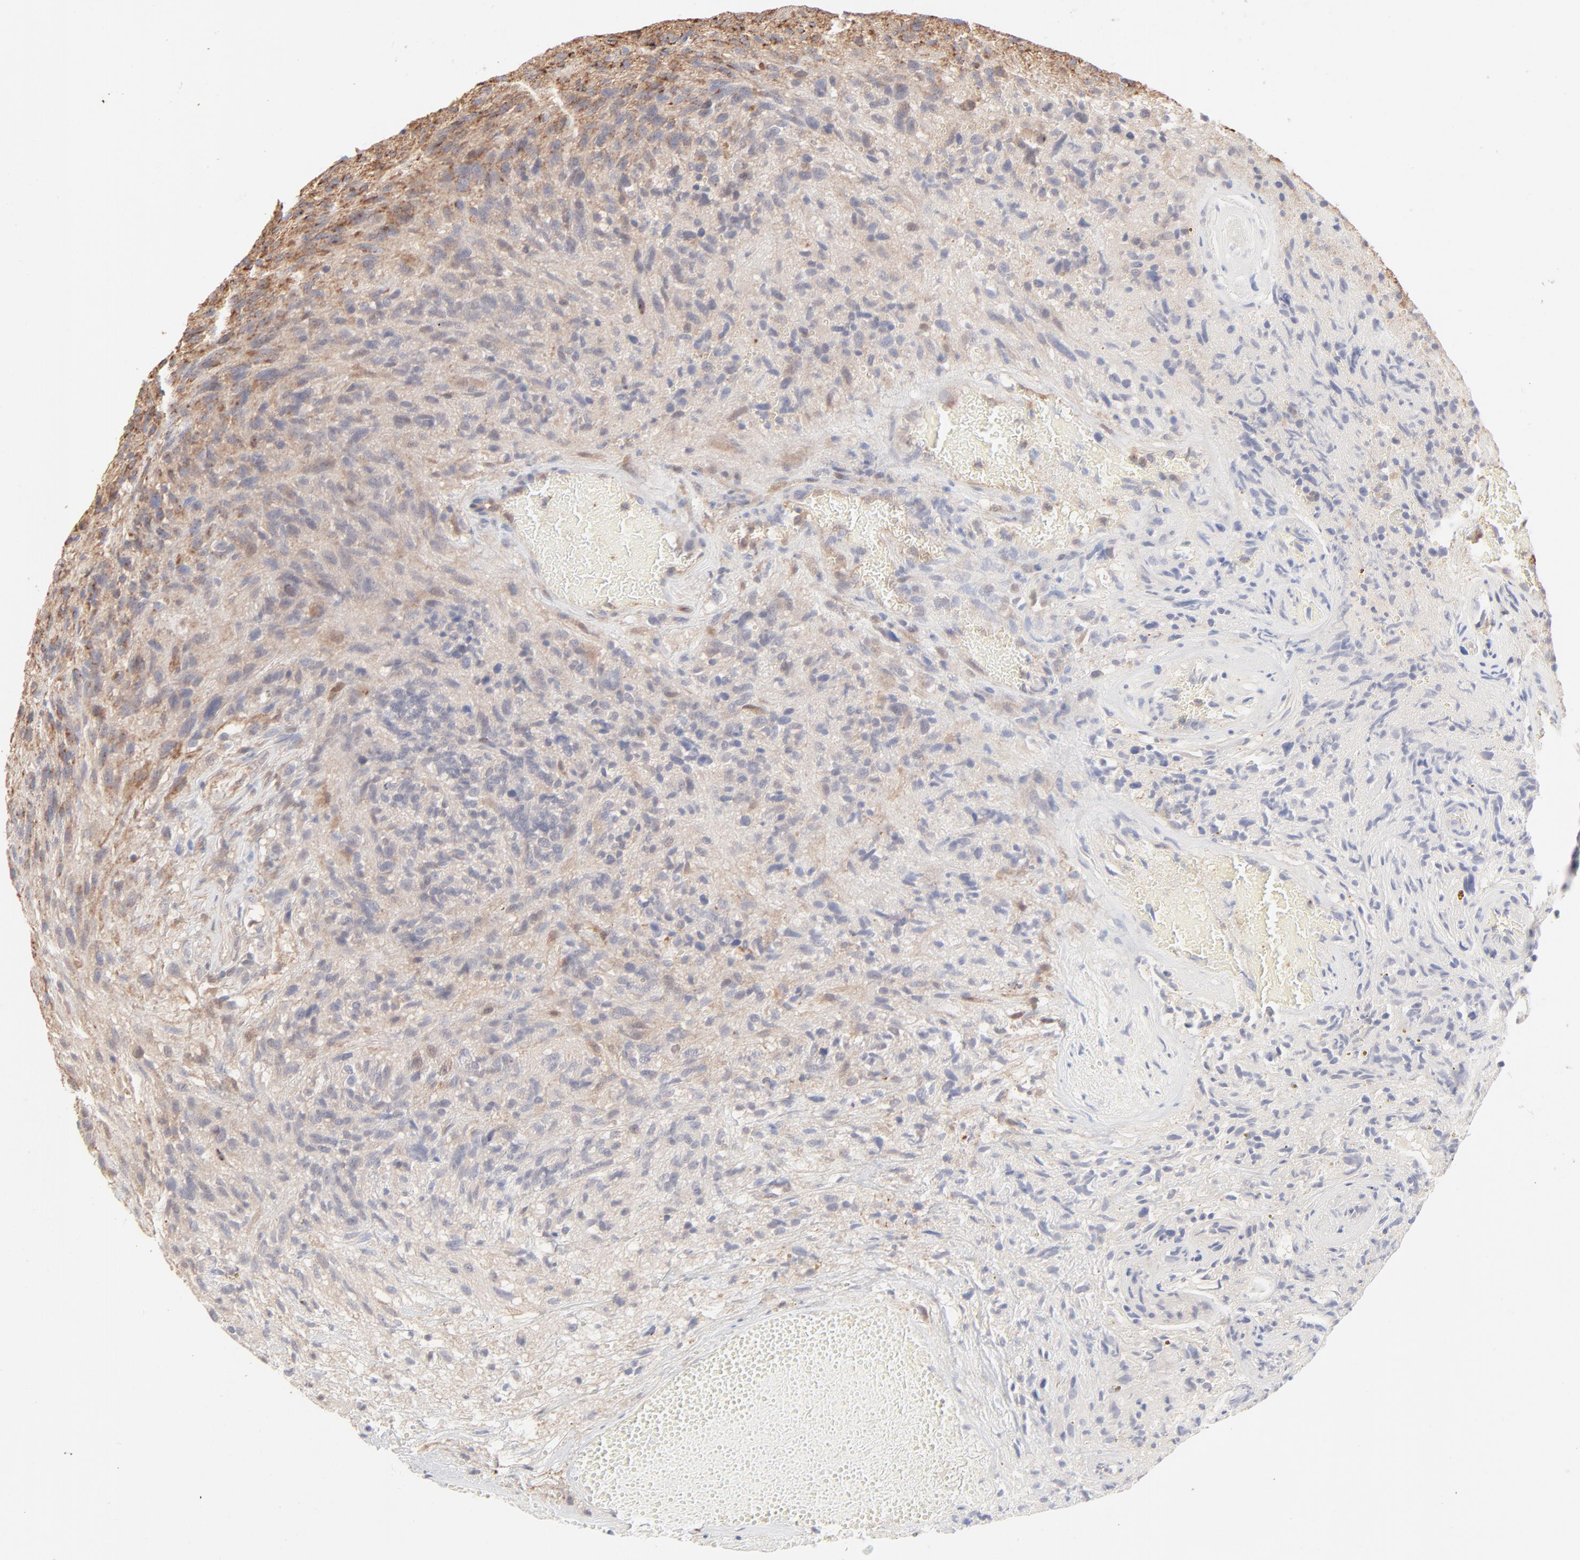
{"staining": {"intensity": "moderate", "quantity": "<25%", "location": "cytoplasmic/membranous"}, "tissue": "glioma", "cell_type": "Tumor cells", "image_type": "cancer", "snomed": [{"axis": "morphology", "description": "Normal tissue, NOS"}, {"axis": "morphology", "description": "Glioma, malignant, High grade"}, {"axis": "topography", "description": "Cerebral cortex"}], "caption": "Moderate cytoplasmic/membranous expression is seen in about <25% of tumor cells in malignant glioma (high-grade). (DAB = brown stain, brightfield microscopy at high magnification).", "gene": "CLTB", "patient": {"sex": "male", "age": 75}}